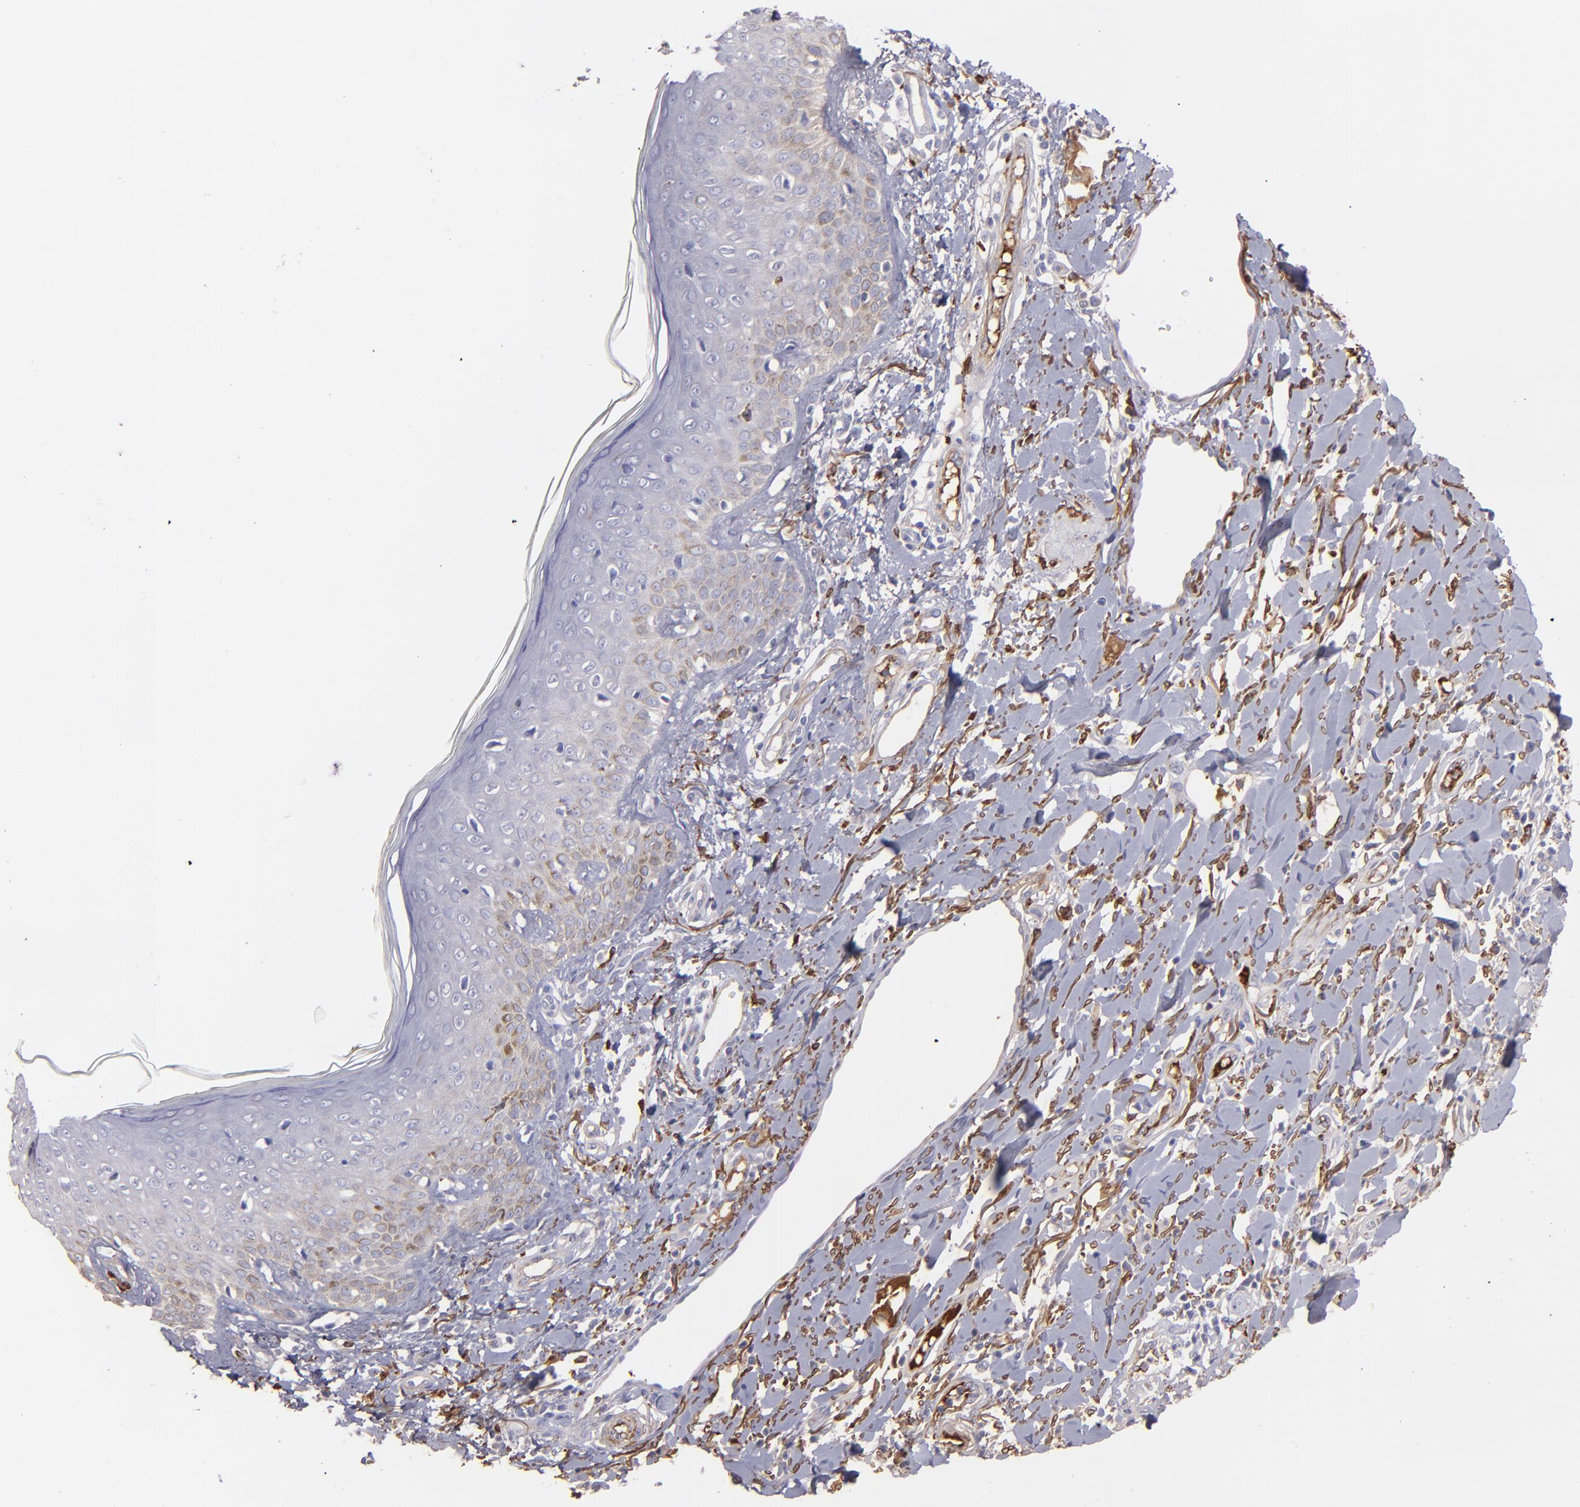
{"staining": {"intensity": "negative", "quantity": "none", "location": "none"}, "tissue": "skin cancer", "cell_type": "Tumor cells", "image_type": "cancer", "snomed": [{"axis": "morphology", "description": "Squamous cell carcinoma, NOS"}, {"axis": "topography", "description": "Skin"}], "caption": "Protein analysis of skin cancer (squamous cell carcinoma) reveals no significant positivity in tumor cells. Brightfield microscopy of immunohistochemistry stained with DAB (brown) and hematoxylin (blue), captured at high magnification.", "gene": "C1QA", "patient": {"sex": "female", "age": 59}}